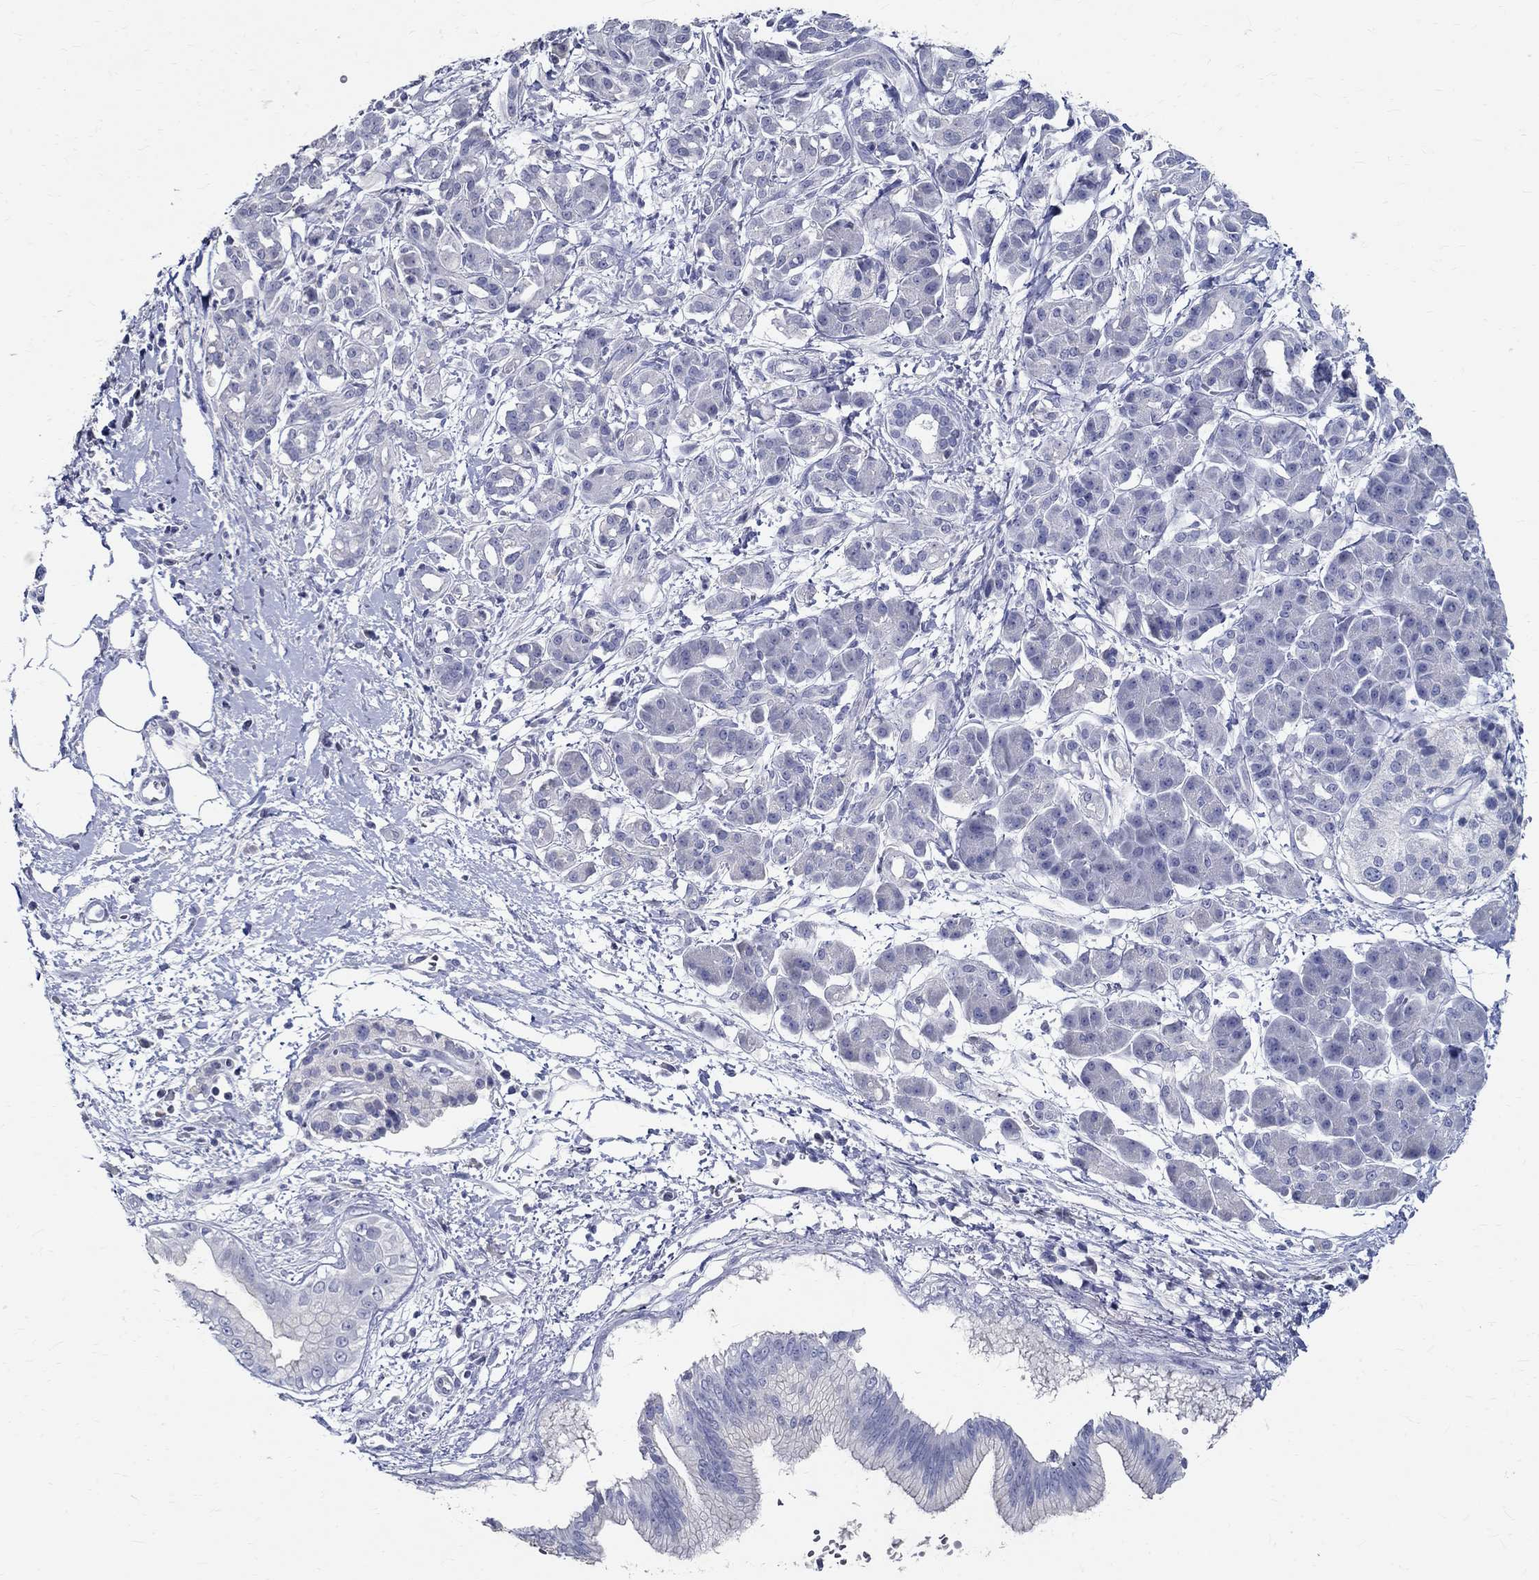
{"staining": {"intensity": "negative", "quantity": "none", "location": "none"}, "tissue": "pancreatic cancer", "cell_type": "Tumor cells", "image_type": "cancer", "snomed": [{"axis": "morphology", "description": "Adenocarcinoma, NOS"}, {"axis": "topography", "description": "Pancreas"}], "caption": "Protein analysis of adenocarcinoma (pancreatic) exhibits no significant expression in tumor cells.", "gene": "CETN1", "patient": {"sex": "male", "age": 72}}